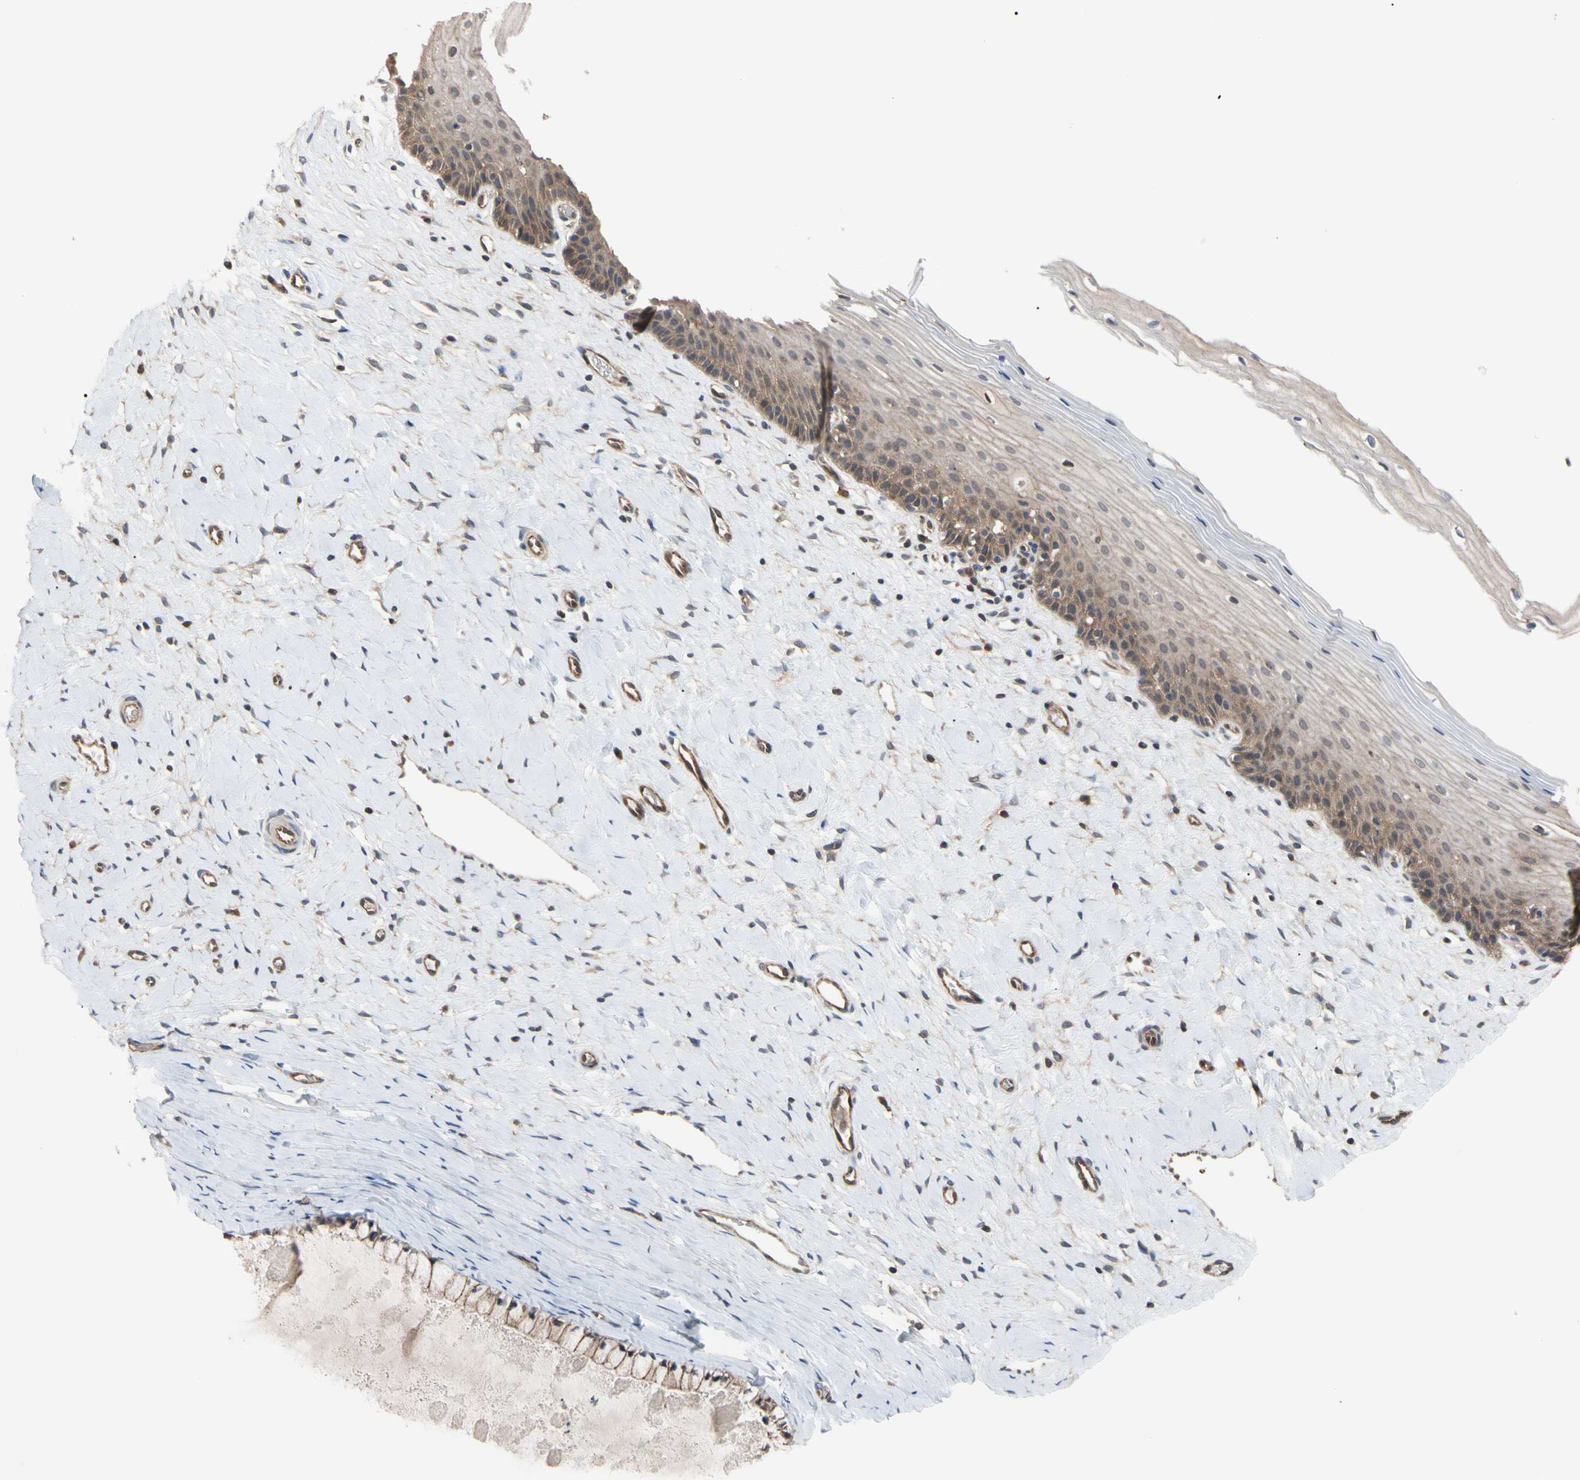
{"staining": {"intensity": "moderate", "quantity": ">75%", "location": "cytoplasmic/membranous"}, "tissue": "cervix", "cell_type": "Glandular cells", "image_type": "normal", "snomed": [{"axis": "morphology", "description": "Normal tissue, NOS"}, {"axis": "topography", "description": "Cervix"}], "caption": "An IHC histopathology image of benign tissue is shown. Protein staining in brown shows moderate cytoplasmic/membranous positivity in cervix within glandular cells.", "gene": "DPP8", "patient": {"sex": "female", "age": 39}}